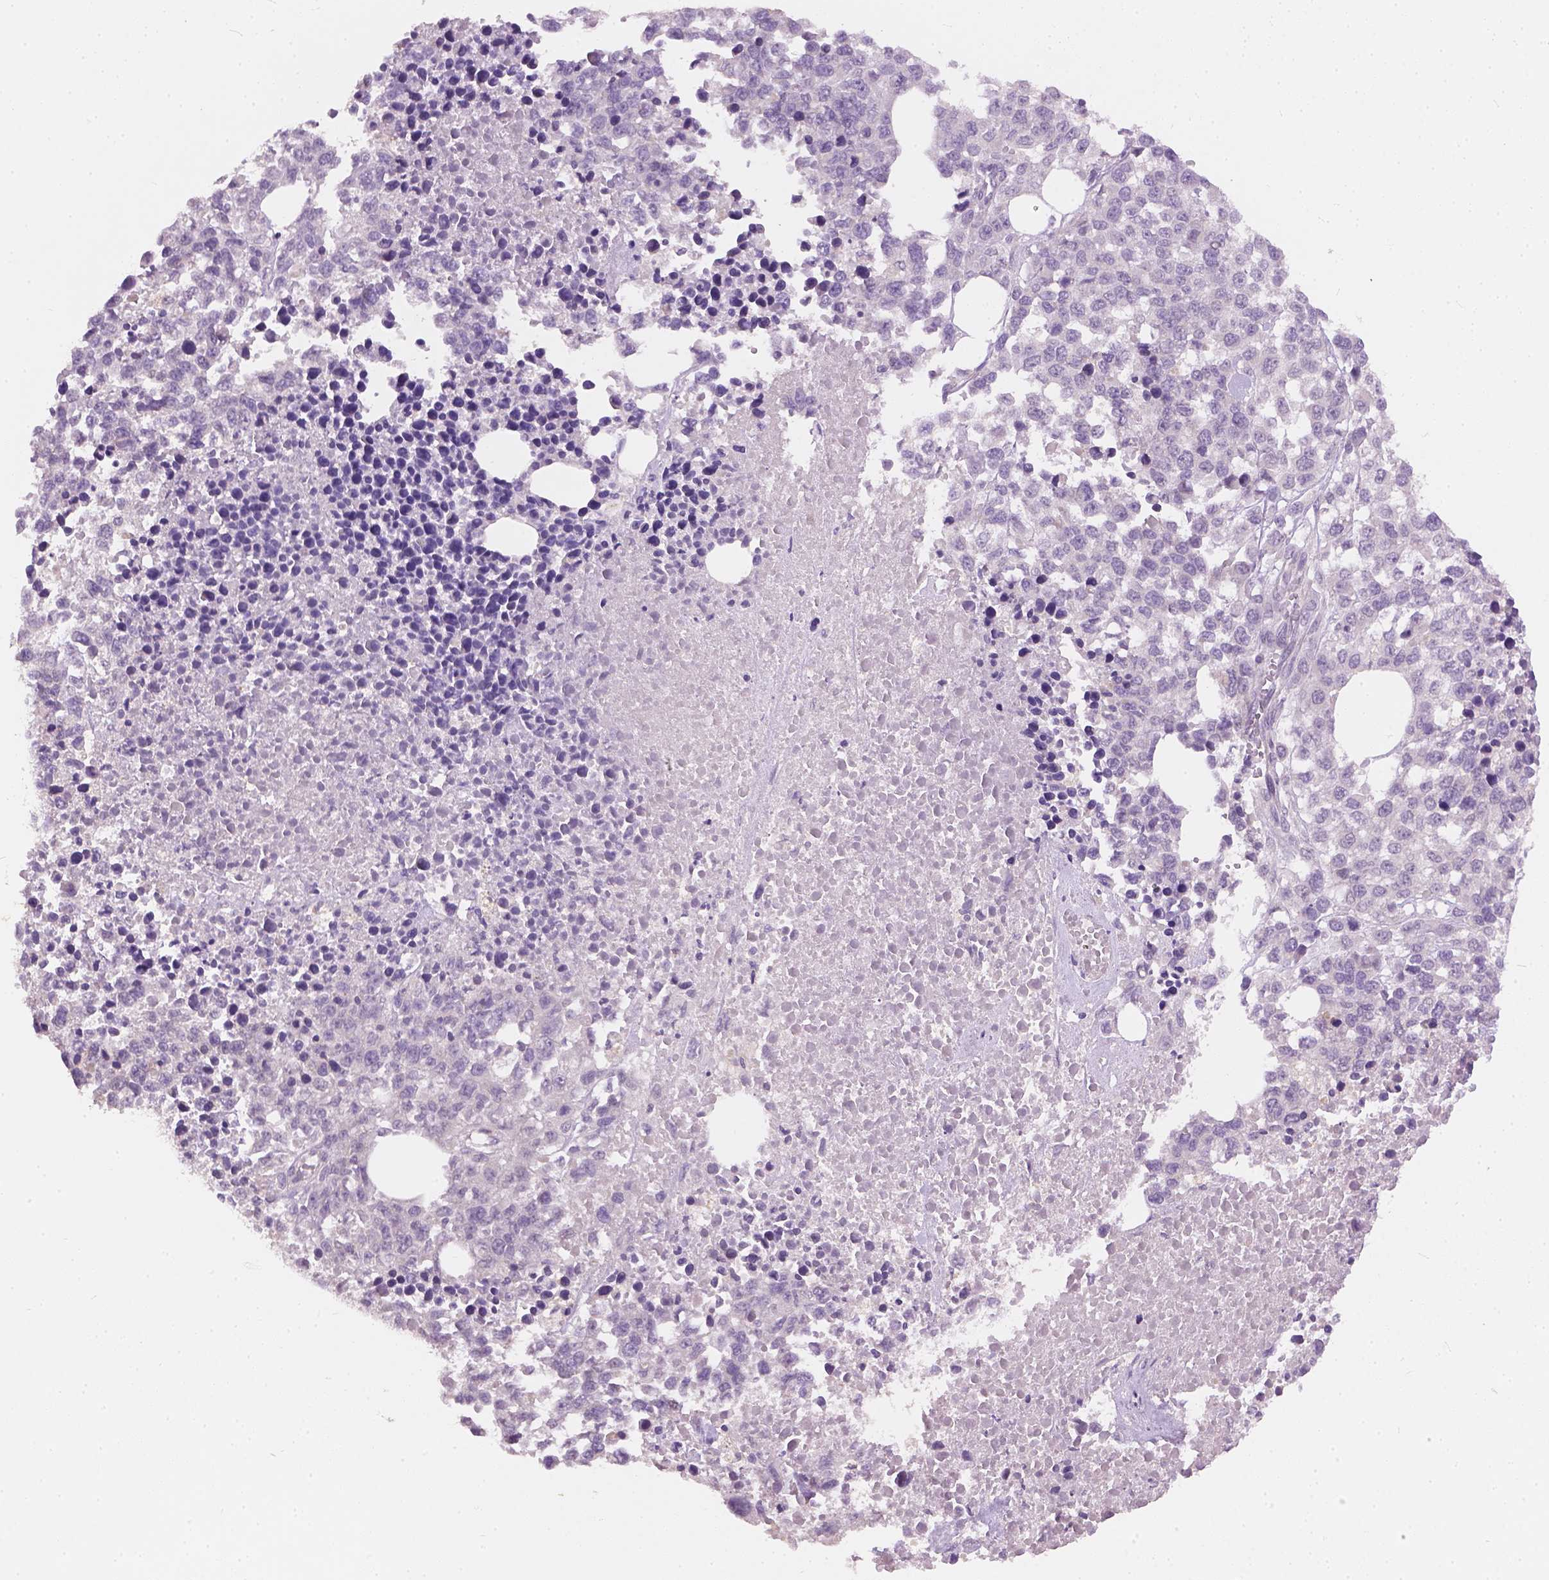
{"staining": {"intensity": "negative", "quantity": "none", "location": "none"}, "tissue": "melanoma", "cell_type": "Tumor cells", "image_type": "cancer", "snomed": [{"axis": "morphology", "description": "Malignant melanoma, Metastatic site"}, {"axis": "topography", "description": "Skin"}], "caption": "IHC micrograph of human malignant melanoma (metastatic site) stained for a protein (brown), which demonstrates no staining in tumor cells.", "gene": "KRT17", "patient": {"sex": "male", "age": 84}}